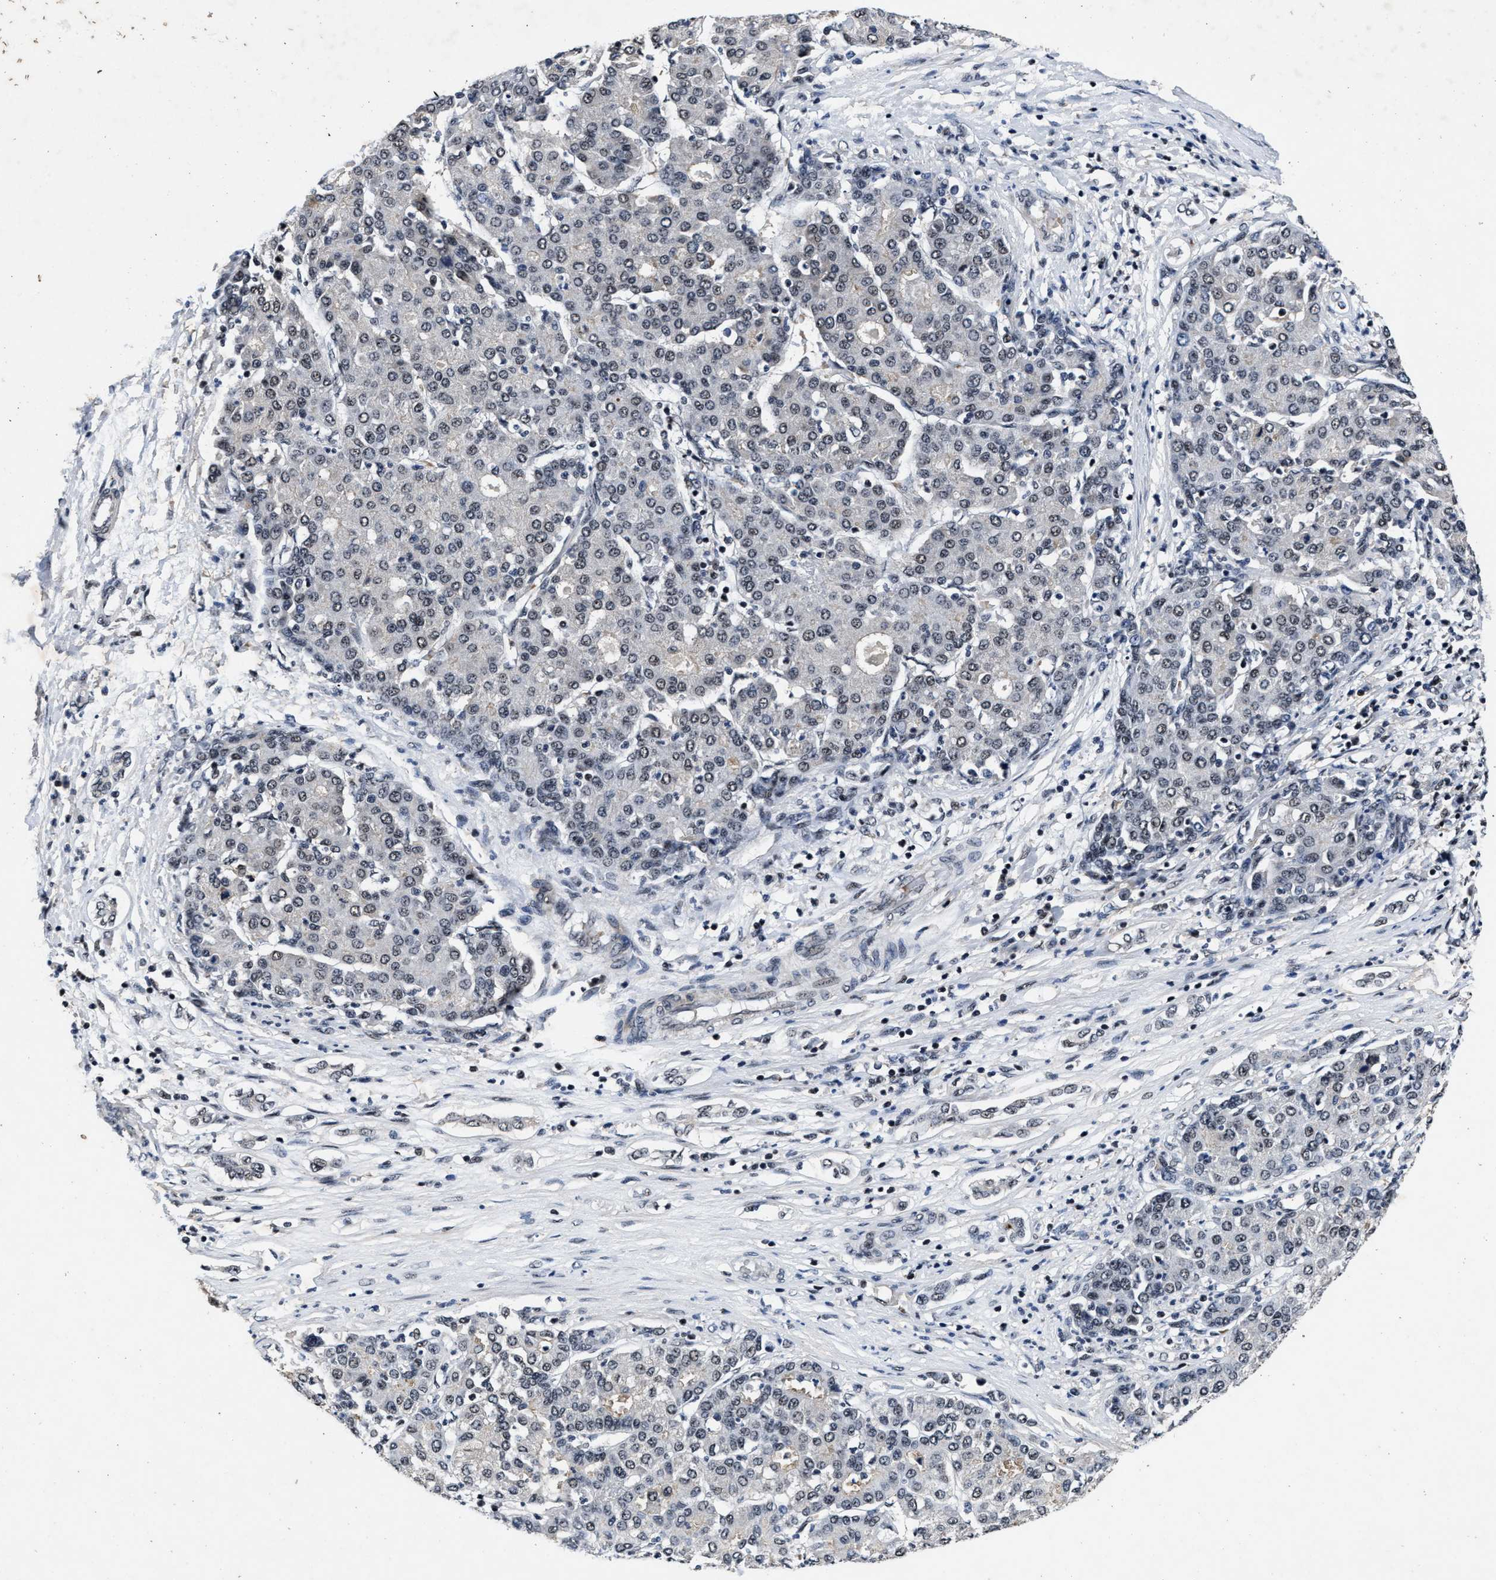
{"staining": {"intensity": "weak", "quantity": "<25%", "location": "nuclear"}, "tissue": "liver cancer", "cell_type": "Tumor cells", "image_type": "cancer", "snomed": [{"axis": "morphology", "description": "Carcinoma, Hepatocellular, NOS"}, {"axis": "topography", "description": "Liver"}], "caption": "The photomicrograph reveals no staining of tumor cells in liver cancer (hepatocellular carcinoma).", "gene": "ZNF233", "patient": {"sex": "male", "age": 65}}